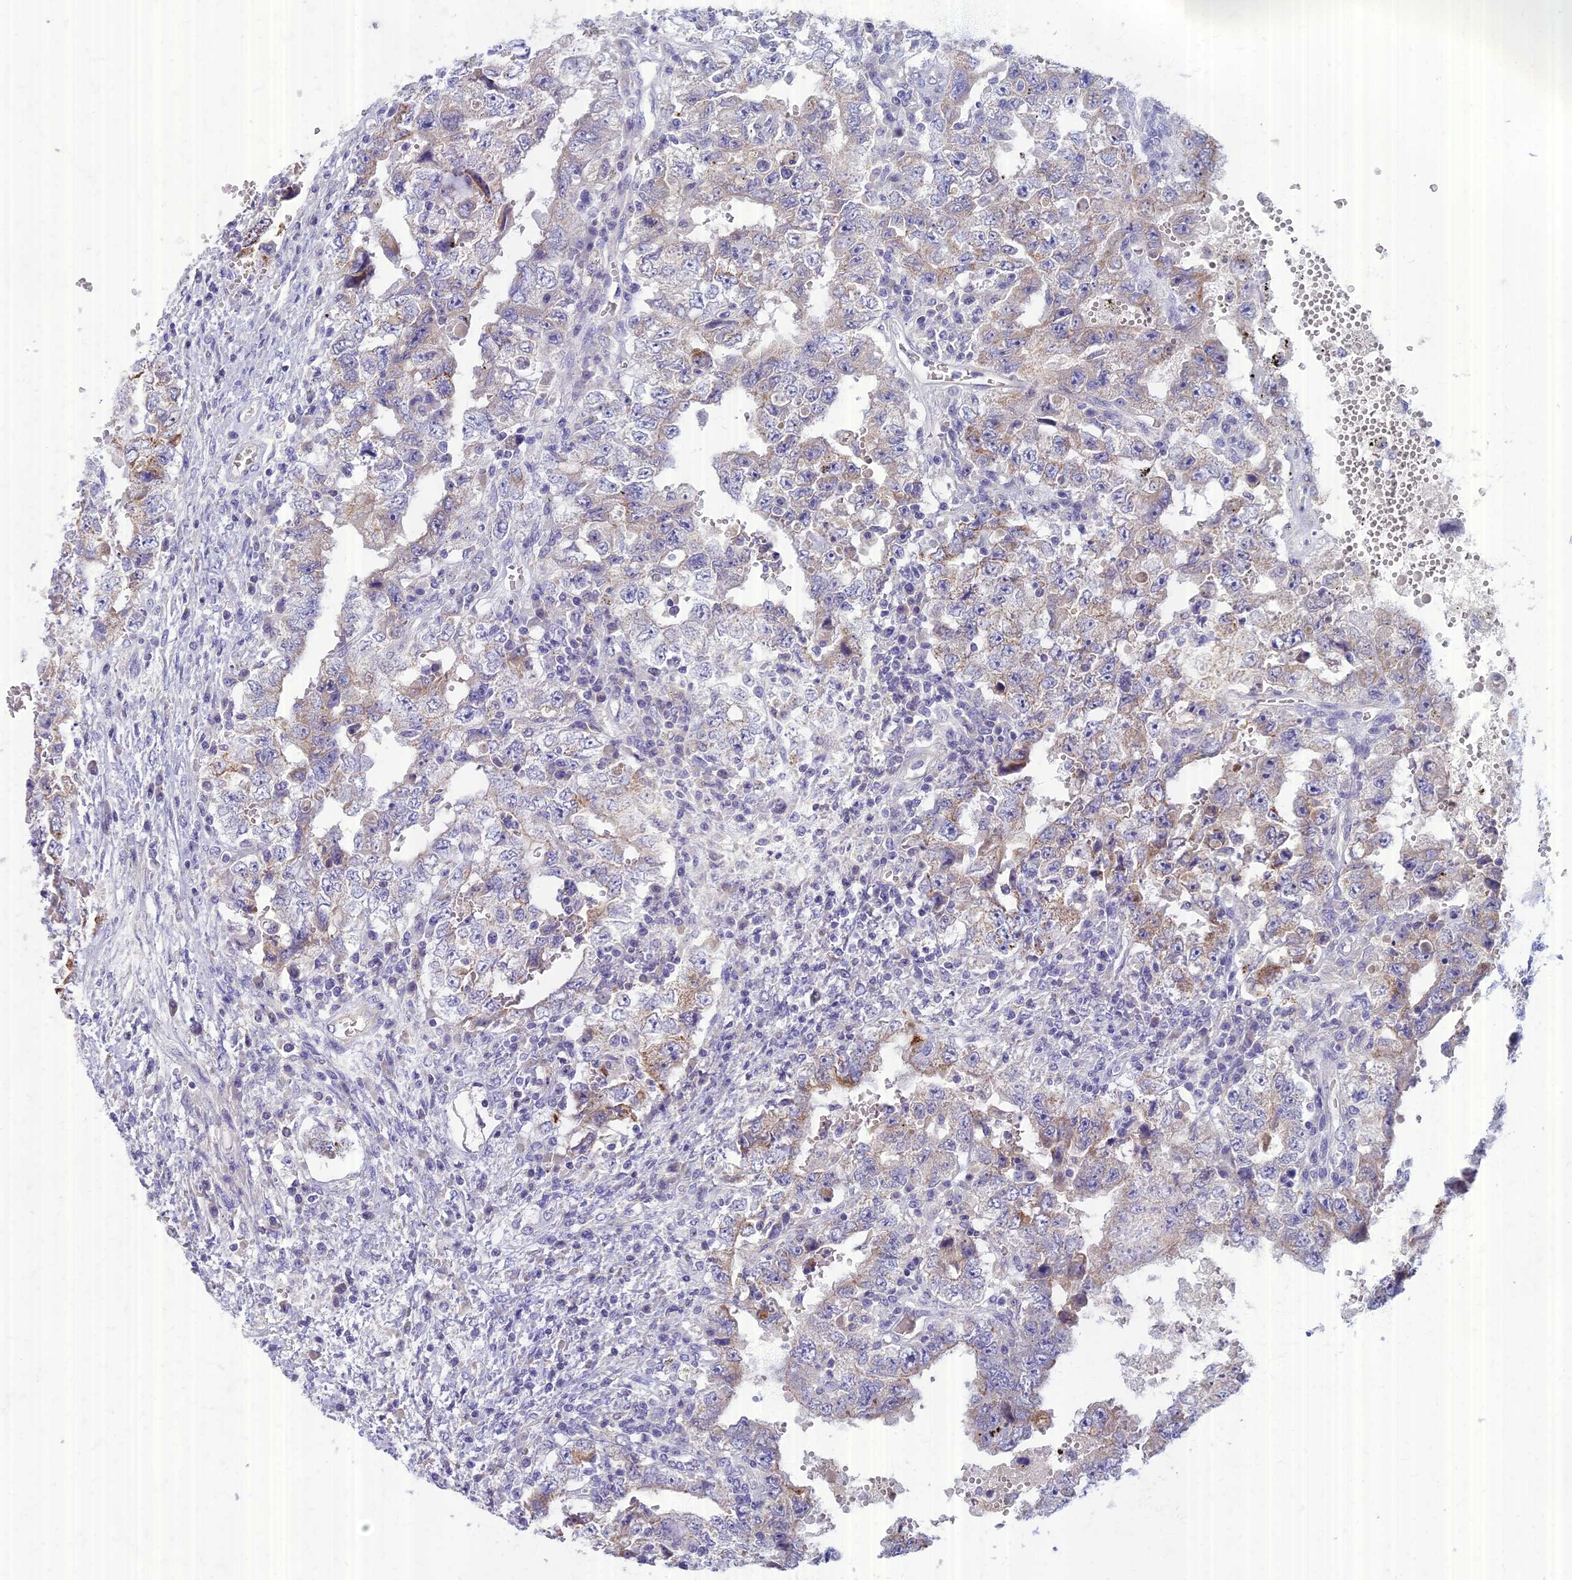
{"staining": {"intensity": "moderate", "quantity": "<25%", "location": "cytoplasmic/membranous"}, "tissue": "testis cancer", "cell_type": "Tumor cells", "image_type": "cancer", "snomed": [{"axis": "morphology", "description": "Carcinoma, Embryonal, NOS"}, {"axis": "topography", "description": "Testis"}], "caption": "A high-resolution photomicrograph shows immunohistochemistry staining of testis embryonal carcinoma, which demonstrates moderate cytoplasmic/membranous positivity in about <25% of tumor cells.", "gene": "AP4E1", "patient": {"sex": "male", "age": 26}}